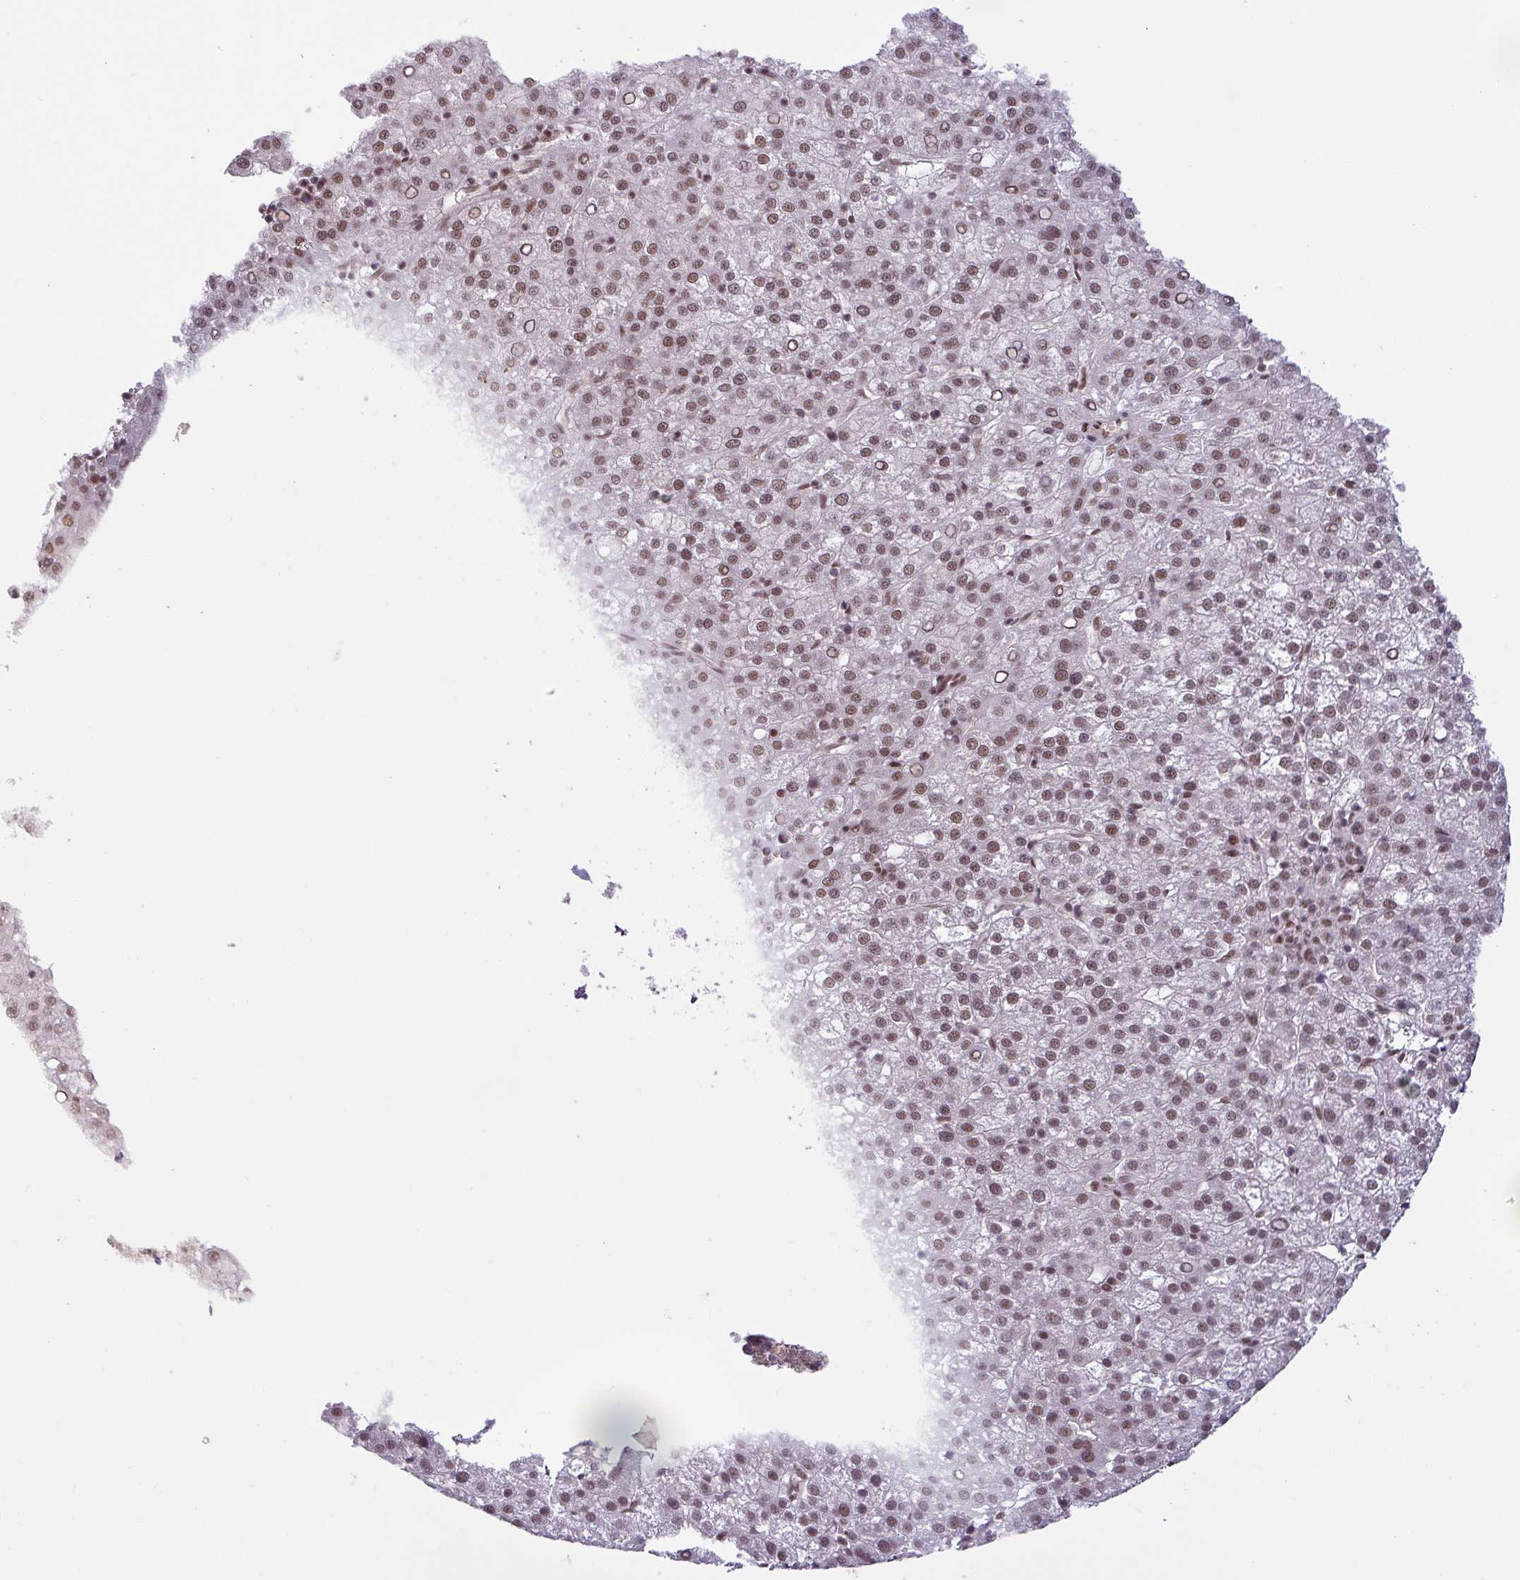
{"staining": {"intensity": "moderate", "quantity": ">75%", "location": "nuclear"}, "tissue": "liver cancer", "cell_type": "Tumor cells", "image_type": "cancer", "snomed": [{"axis": "morphology", "description": "Carcinoma, Hepatocellular, NOS"}, {"axis": "topography", "description": "Liver"}], "caption": "Protein staining of liver cancer (hepatocellular carcinoma) tissue exhibits moderate nuclear staining in about >75% of tumor cells.", "gene": "SRSF2", "patient": {"sex": "female", "age": 58}}